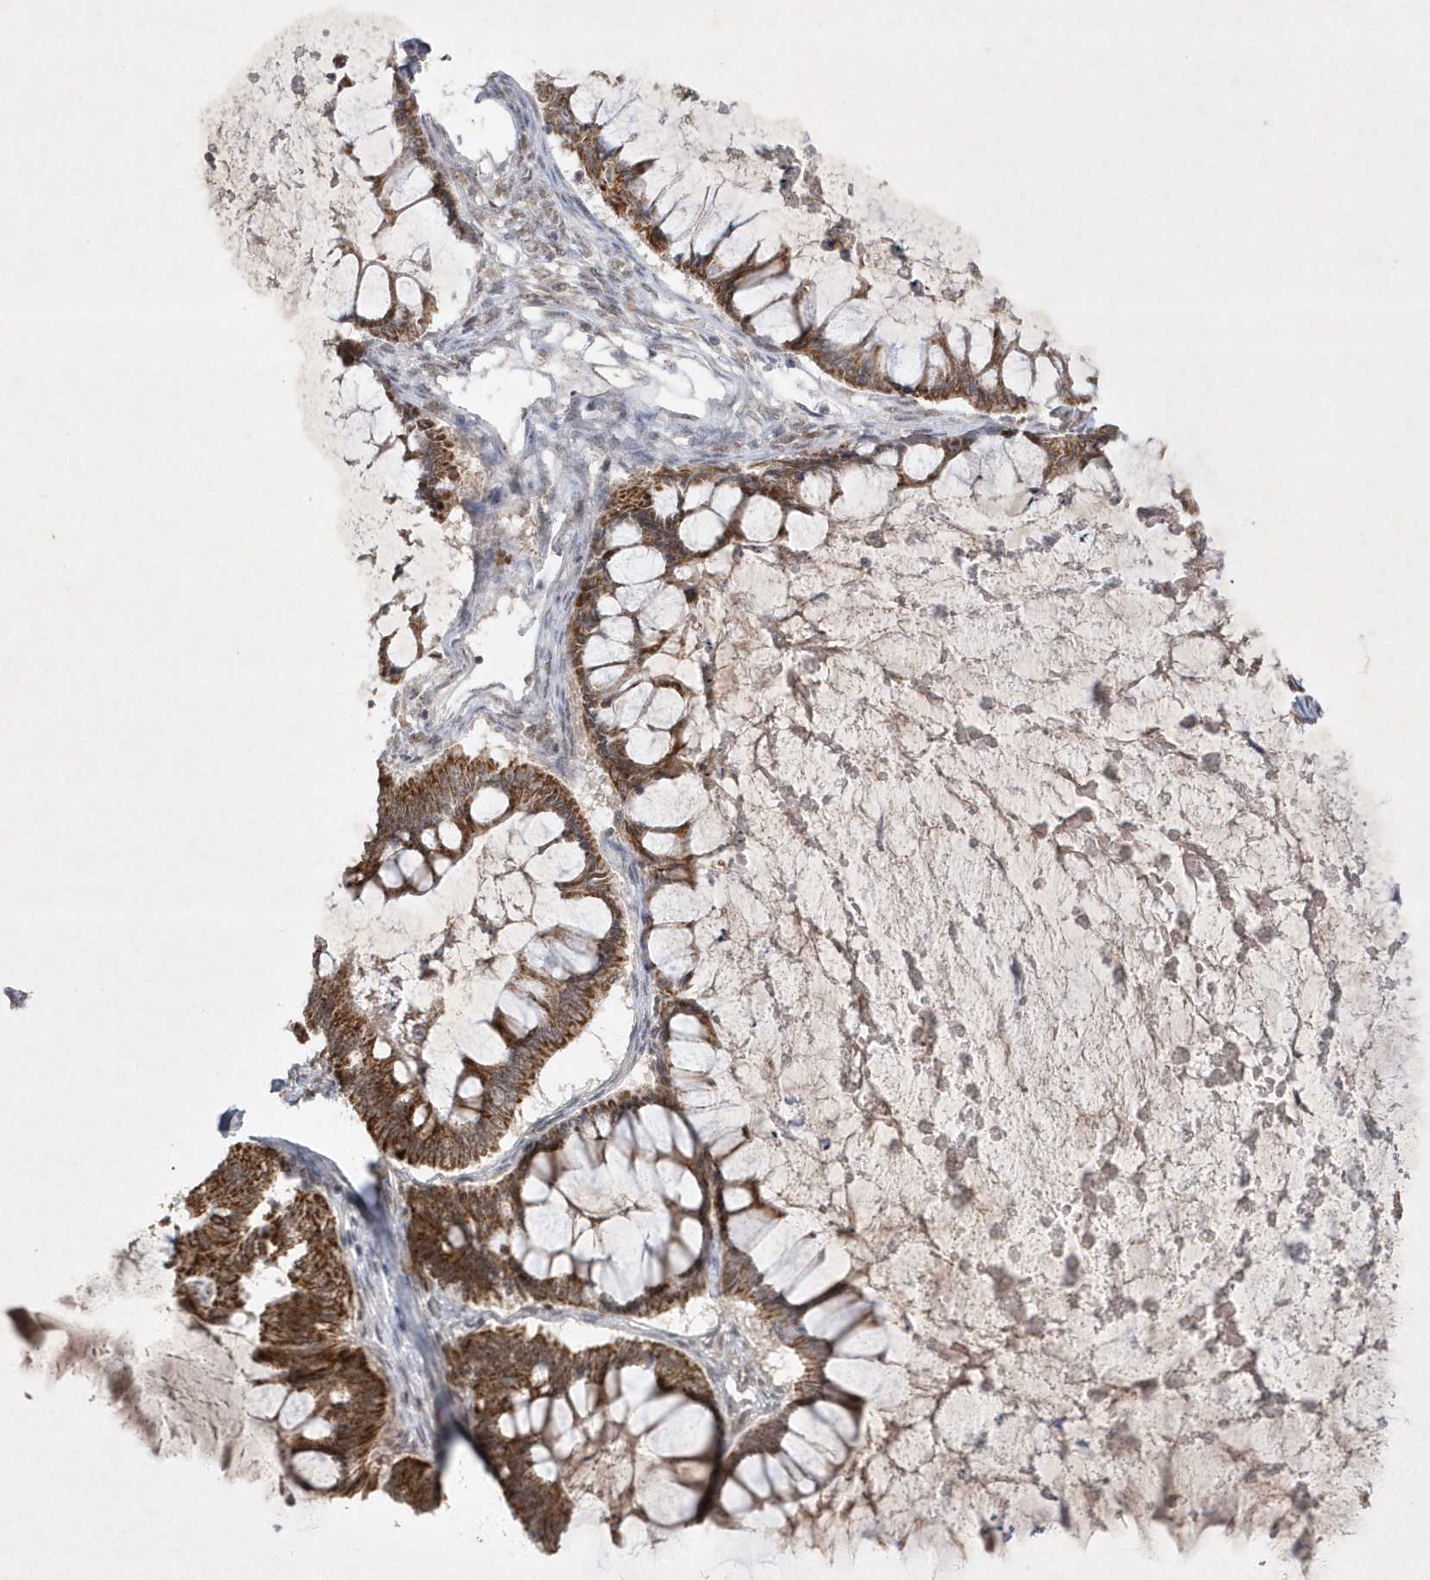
{"staining": {"intensity": "strong", "quantity": ">75%", "location": "cytoplasmic/membranous"}, "tissue": "ovarian cancer", "cell_type": "Tumor cells", "image_type": "cancer", "snomed": [{"axis": "morphology", "description": "Cystadenocarcinoma, mucinous, NOS"}, {"axis": "topography", "description": "Ovary"}], "caption": "Ovarian cancer (mucinous cystadenocarcinoma) was stained to show a protein in brown. There is high levels of strong cytoplasmic/membranous staining in about >75% of tumor cells.", "gene": "CPSF3", "patient": {"sex": "female", "age": 61}}